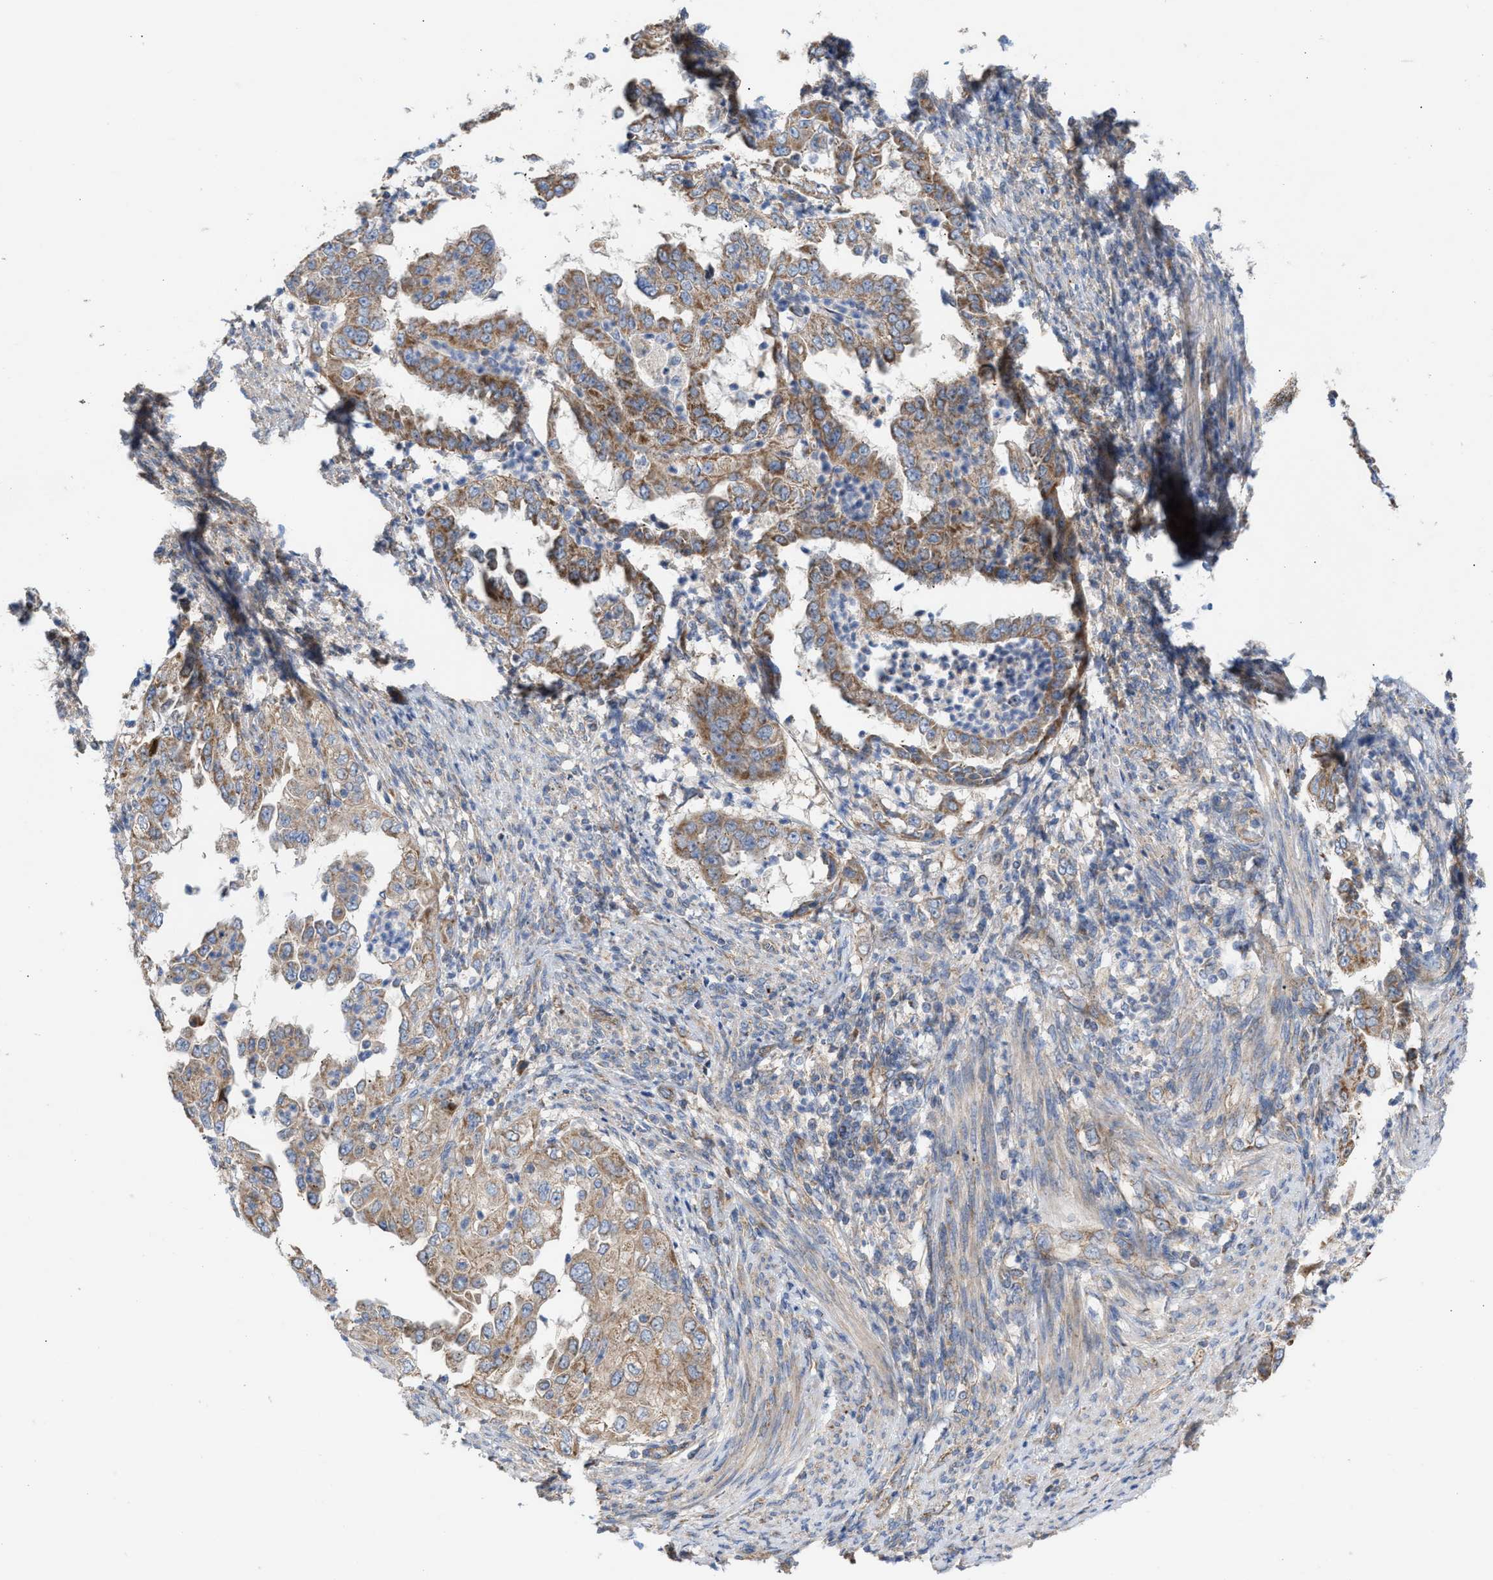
{"staining": {"intensity": "moderate", "quantity": ">75%", "location": "cytoplasmic/membranous"}, "tissue": "endometrial cancer", "cell_type": "Tumor cells", "image_type": "cancer", "snomed": [{"axis": "morphology", "description": "Adenocarcinoma, NOS"}, {"axis": "topography", "description": "Endometrium"}], "caption": "Brown immunohistochemical staining in adenocarcinoma (endometrial) exhibits moderate cytoplasmic/membranous positivity in approximately >75% of tumor cells.", "gene": "OXSM", "patient": {"sex": "female", "age": 85}}